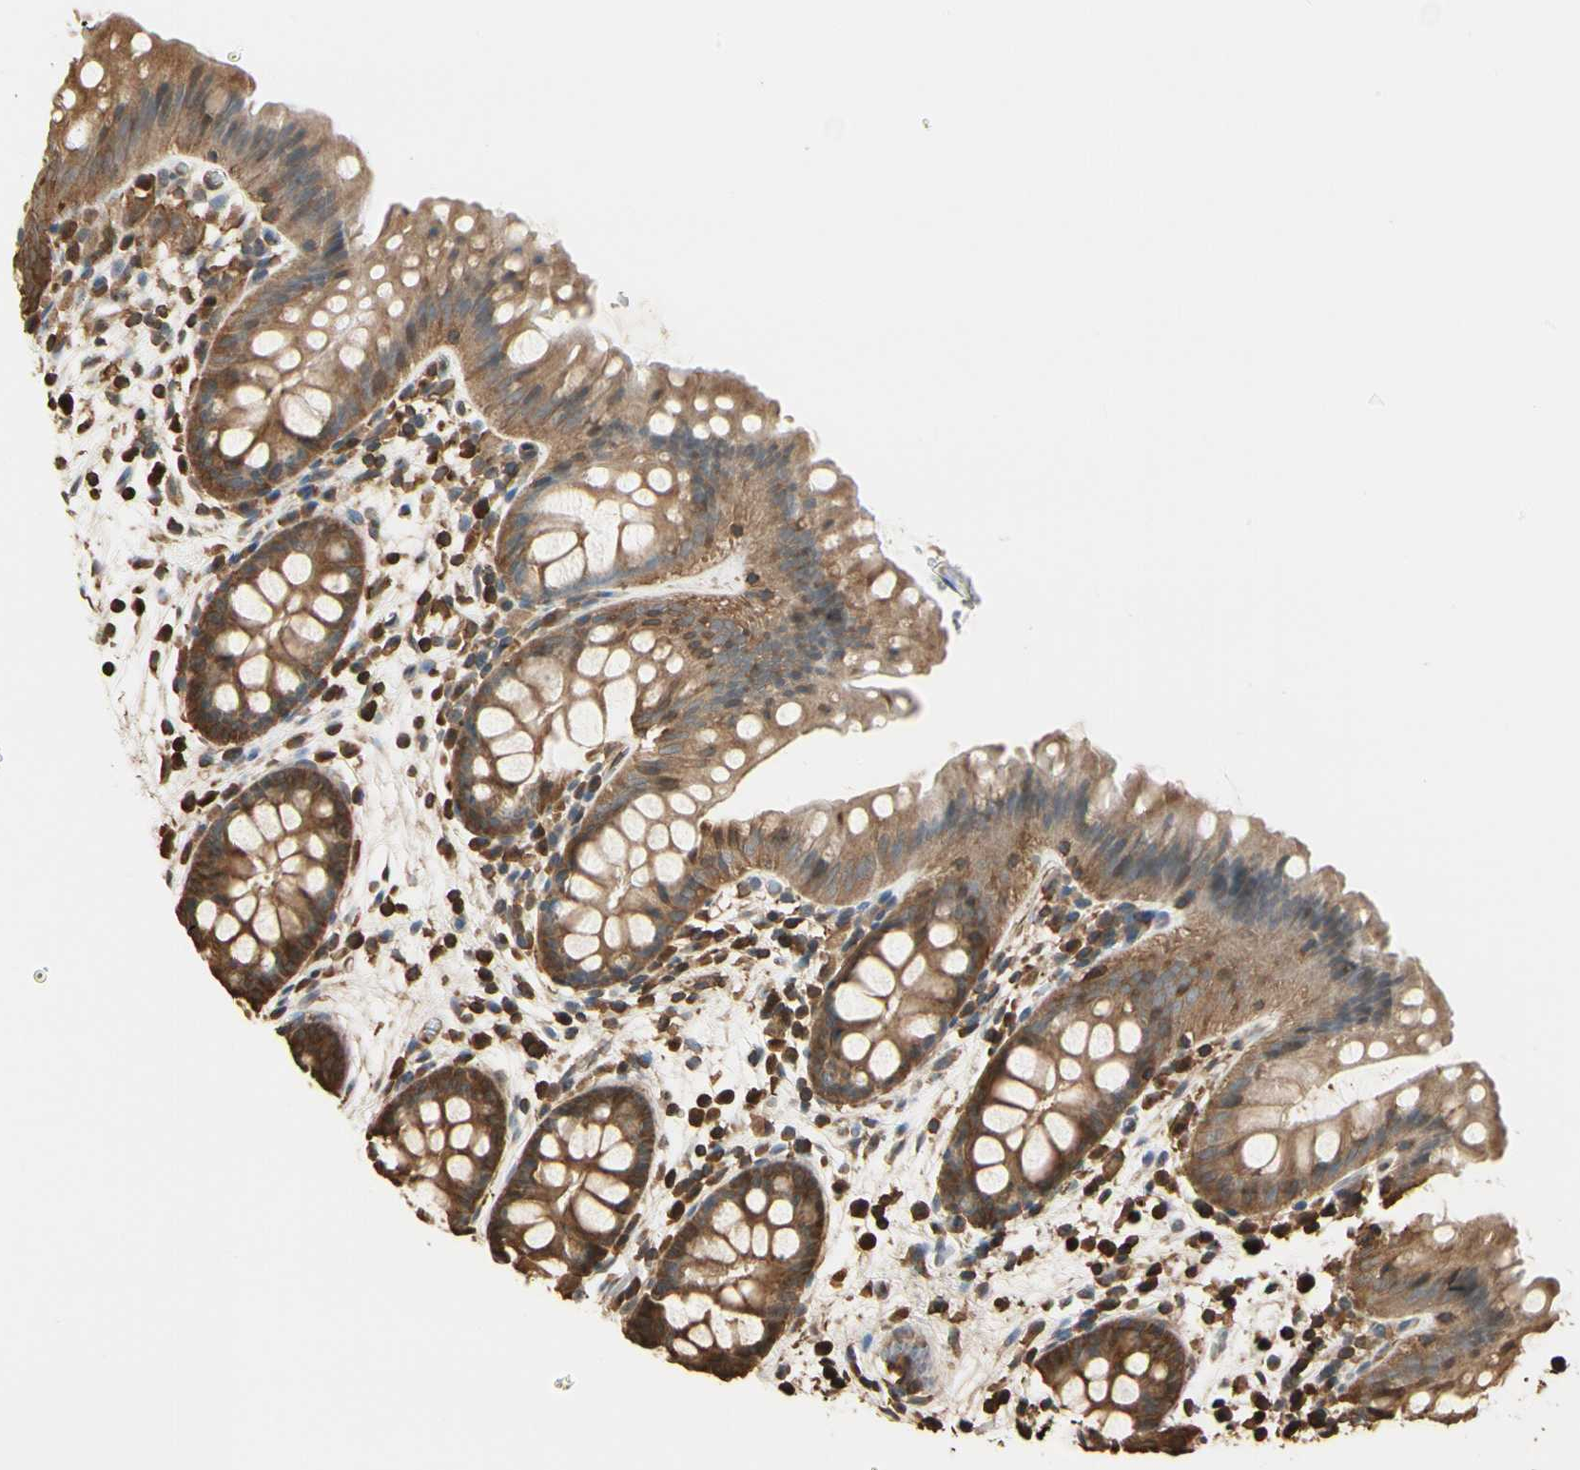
{"staining": {"intensity": "moderate", "quantity": ">75%", "location": "cytoplasmic/membranous"}, "tissue": "colon", "cell_type": "Endothelial cells", "image_type": "normal", "snomed": [{"axis": "morphology", "description": "Normal tissue, NOS"}, {"axis": "topography", "description": "Smooth muscle"}, {"axis": "topography", "description": "Colon"}], "caption": "Protein staining reveals moderate cytoplasmic/membranous staining in approximately >75% of endothelial cells in benign colon.", "gene": "YWHAE", "patient": {"sex": "male", "age": 67}}